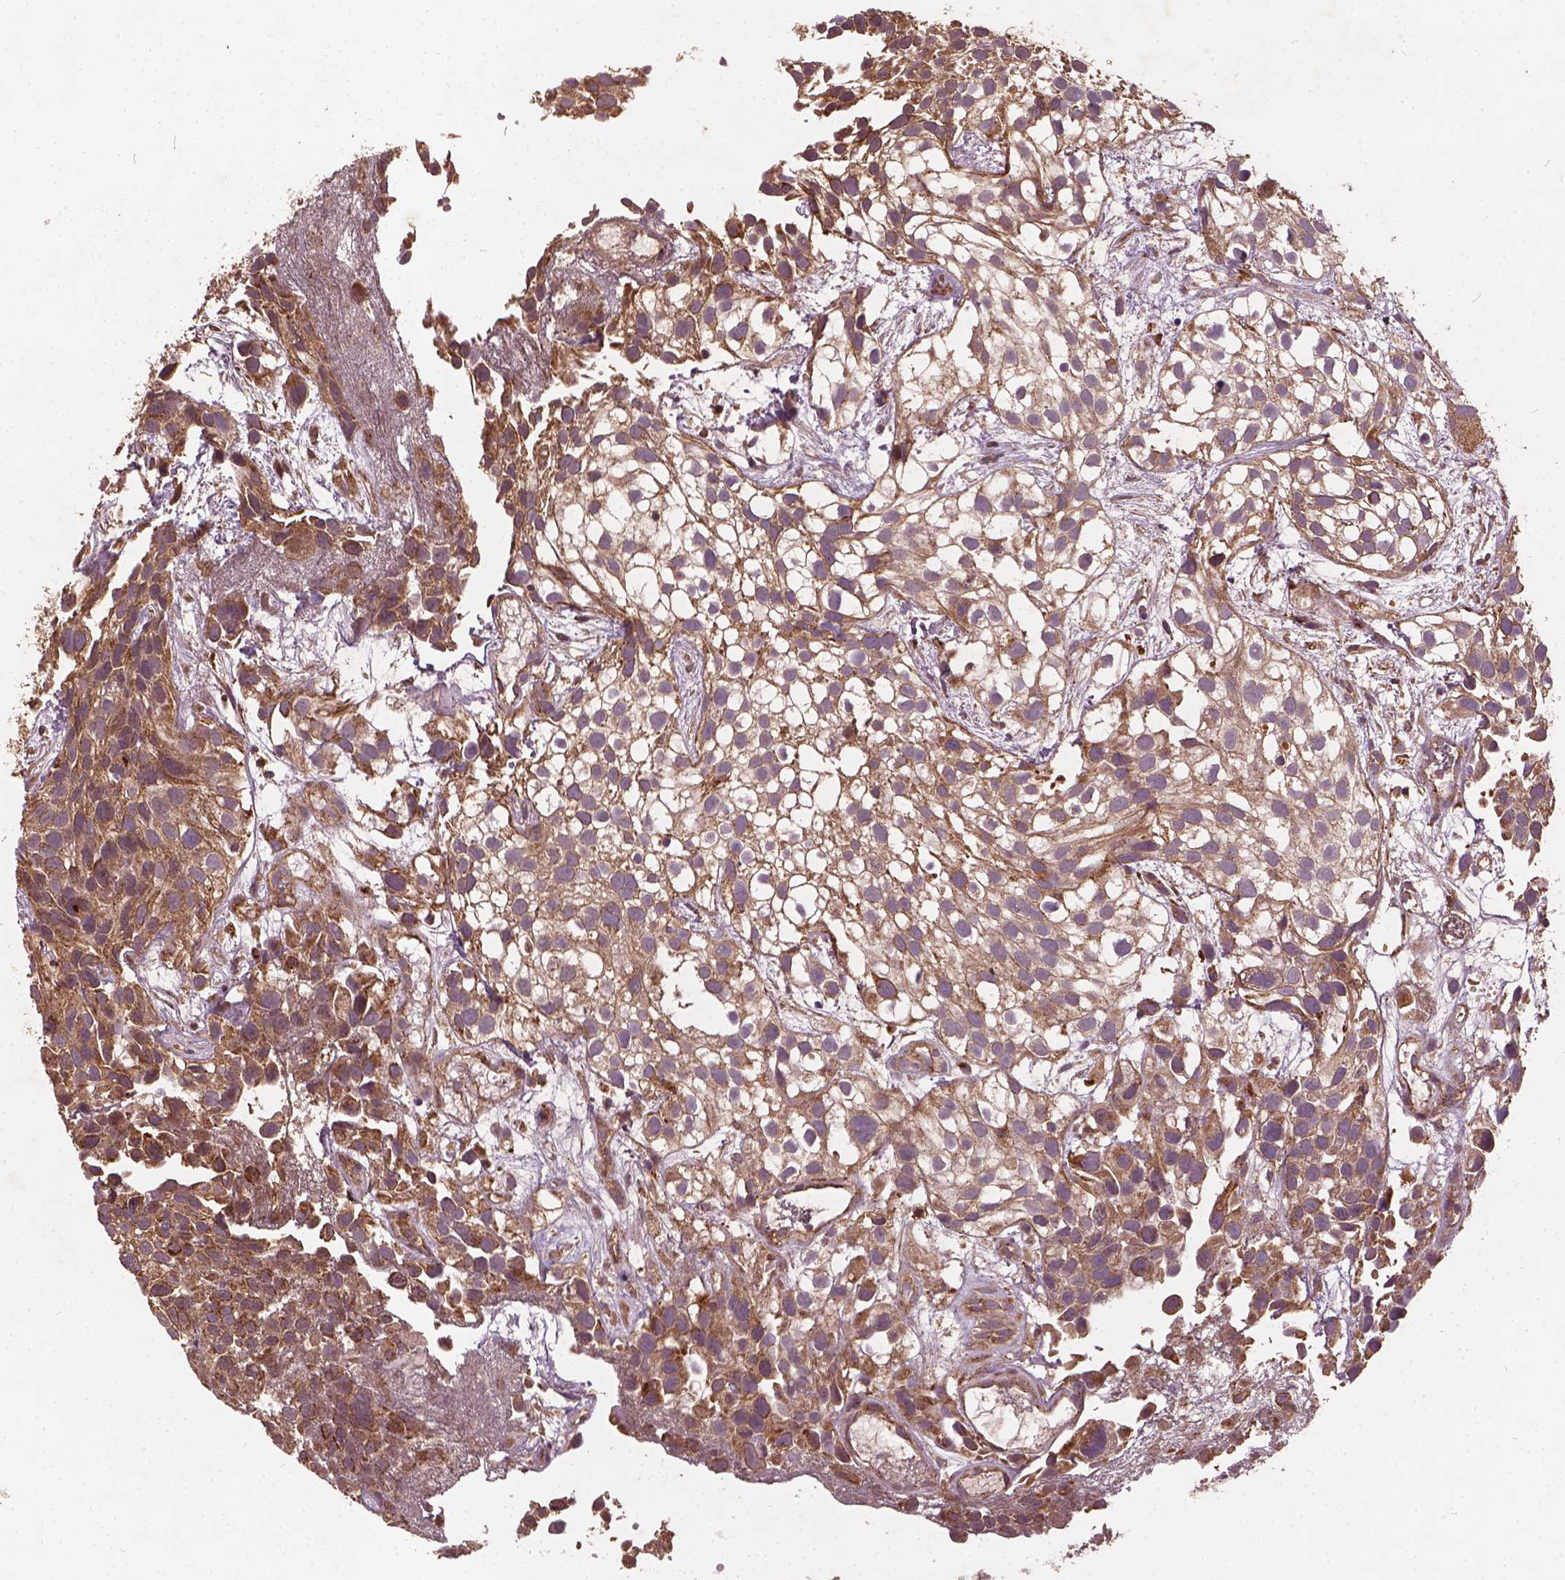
{"staining": {"intensity": "moderate", "quantity": ">75%", "location": "cytoplasmic/membranous"}, "tissue": "urothelial cancer", "cell_type": "Tumor cells", "image_type": "cancer", "snomed": [{"axis": "morphology", "description": "Urothelial carcinoma, High grade"}, {"axis": "topography", "description": "Urinary bladder"}], "caption": "Urothelial cancer was stained to show a protein in brown. There is medium levels of moderate cytoplasmic/membranous staining in about >75% of tumor cells.", "gene": "UBXN2A", "patient": {"sex": "male", "age": 56}}